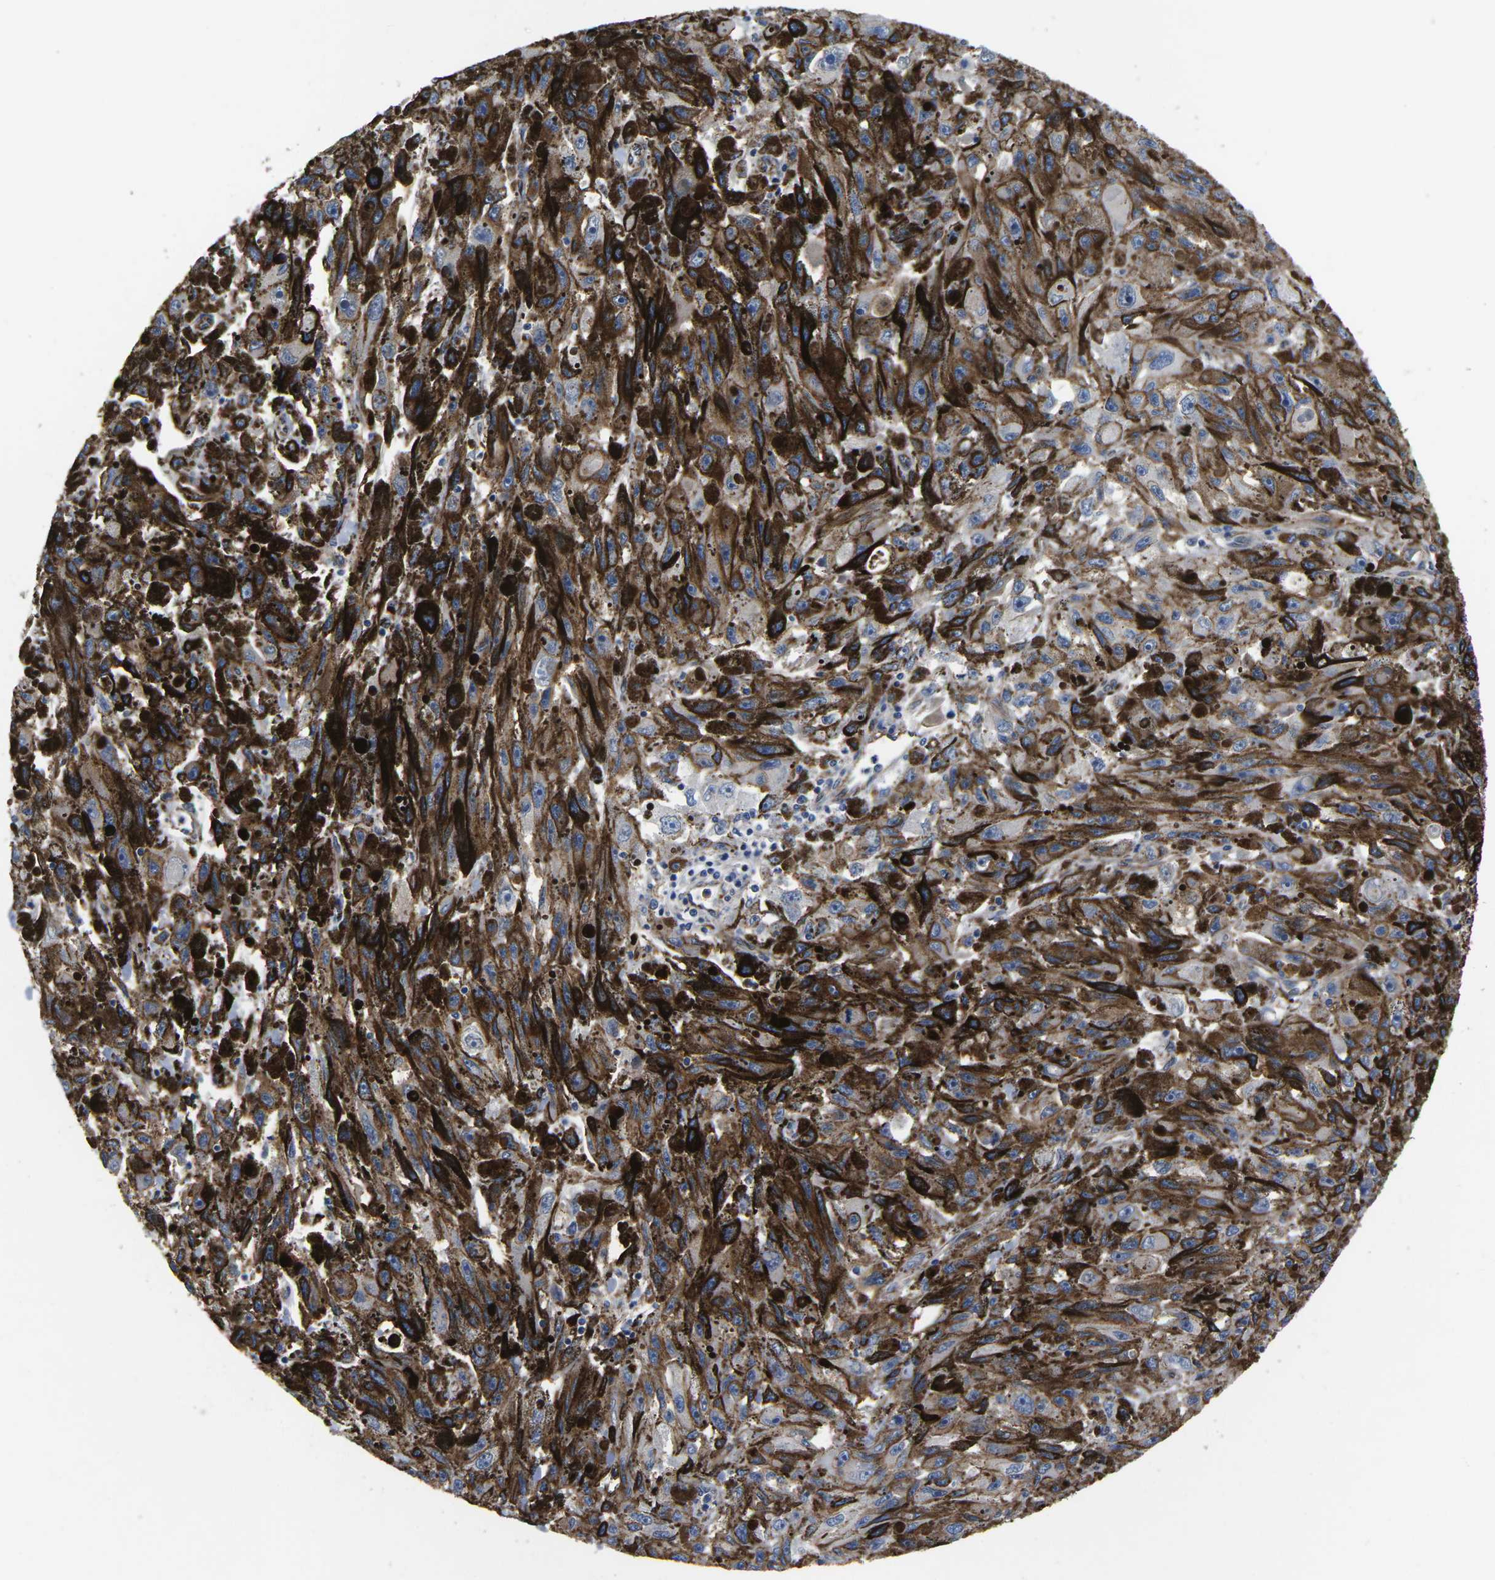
{"staining": {"intensity": "moderate", "quantity": "25%-75%", "location": "cytoplasmic/membranous"}, "tissue": "melanoma", "cell_type": "Tumor cells", "image_type": "cancer", "snomed": [{"axis": "morphology", "description": "Malignant melanoma, NOS"}, {"axis": "topography", "description": "Skin"}], "caption": "Immunohistochemistry image of human melanoma stained for a protein (brown), which exhibits medium levels of moderate cytoplasmic/membranous expression in approximately 25%-75% of tumor cells.", "gene": "CTNND1", "patient": {"sex": "female", "age": 104}}